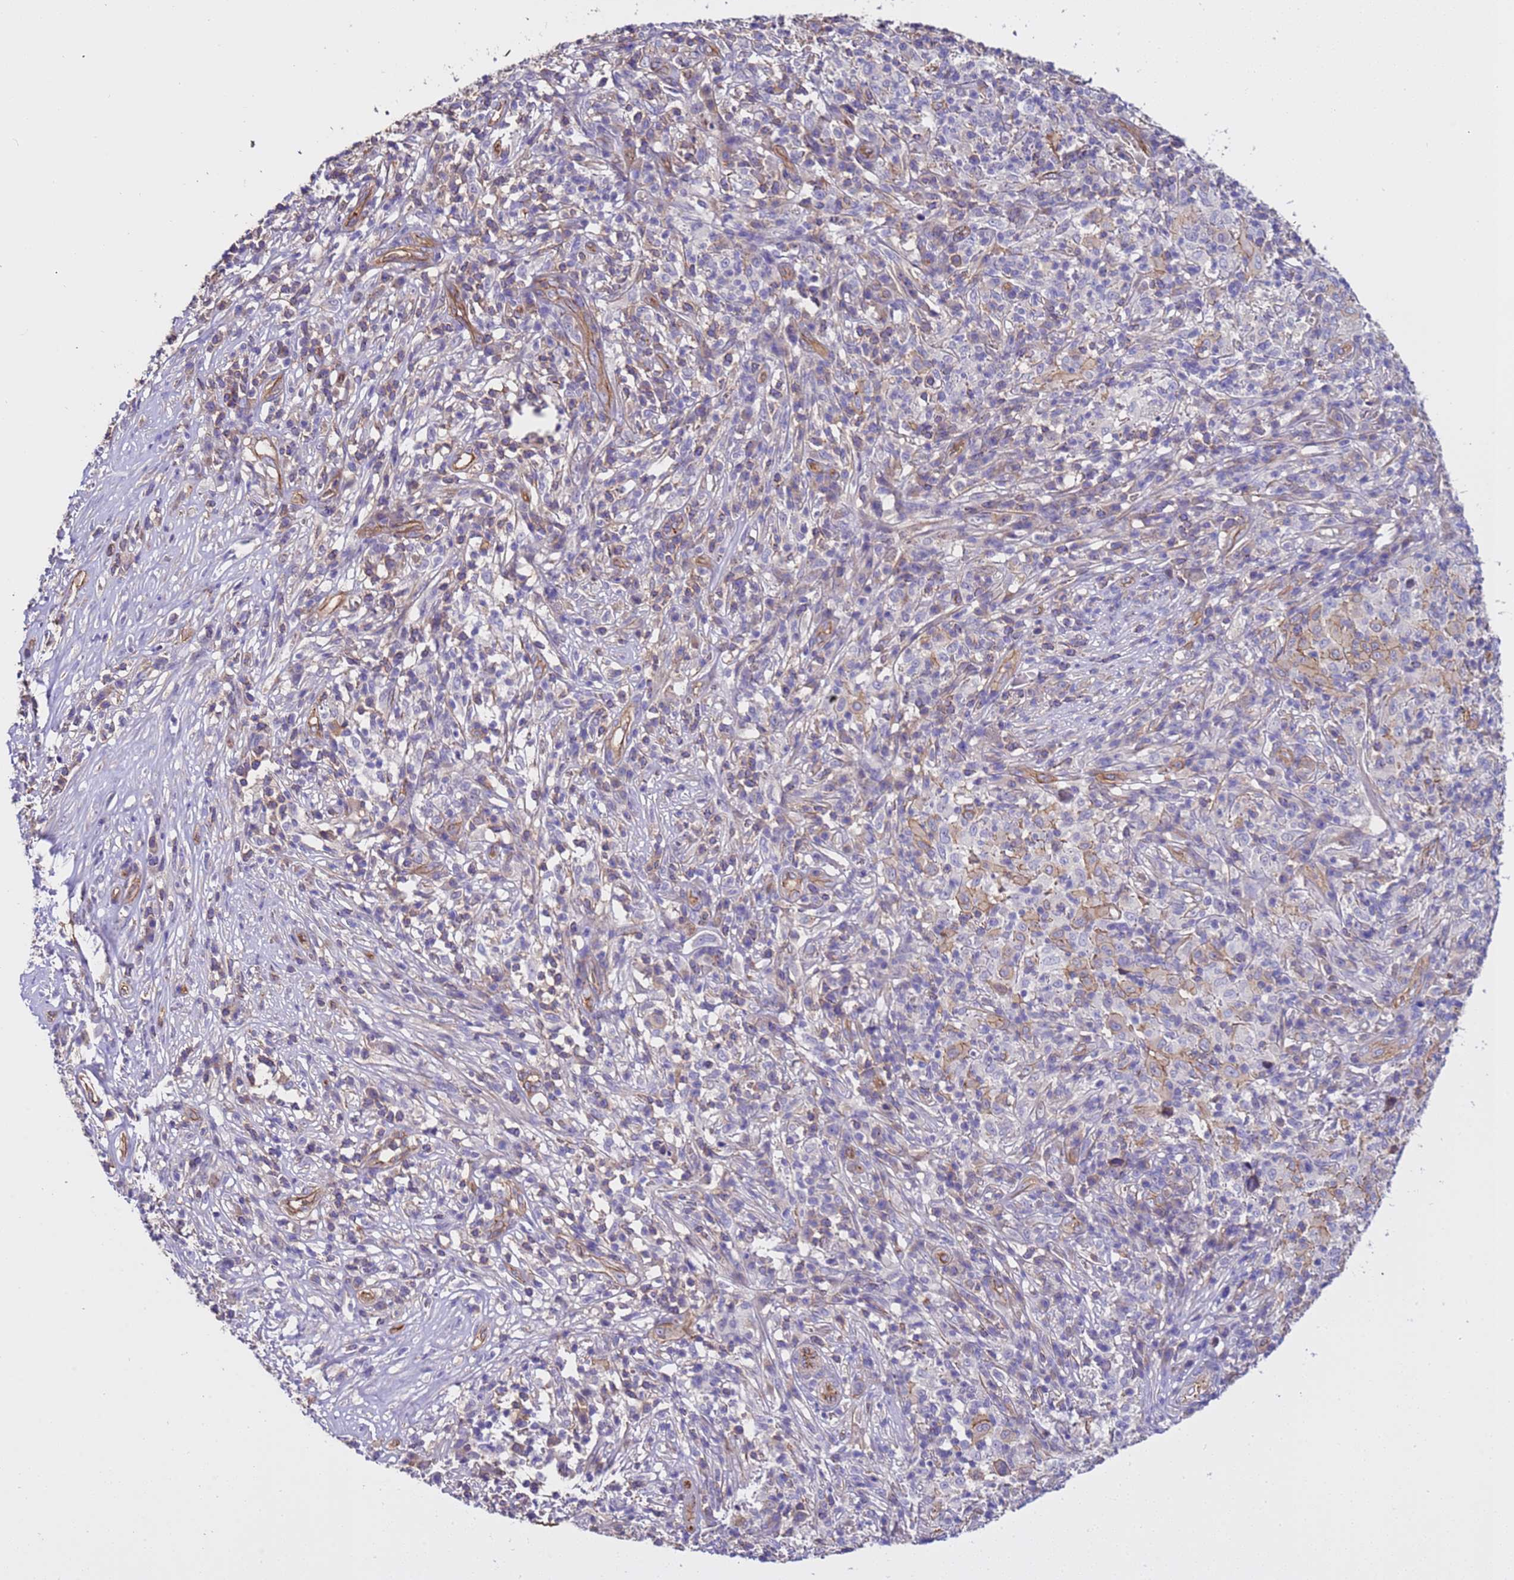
{"staining": {"intensity": "moderate", "quantity": "<25%", "location": "cytoplasmic/membranous"}, "tissue": "melanoma", "cell_type": "Tumor cells", "image_type": "cancer", "snomed": [{"axis": "morphology", "description": "Malignant melanoma, NOS"}, {"axis": "topography", "description": "Skin"}], "caption": "A photomicrograph showing moderate cytoplasmic/membranous positivity in about <25% of tumor cells in malignant melanoma, as visualized by brown immunohistochemical staining.", "gene": "ZNF248", "patient": {"sex": "male", "age": 66}}